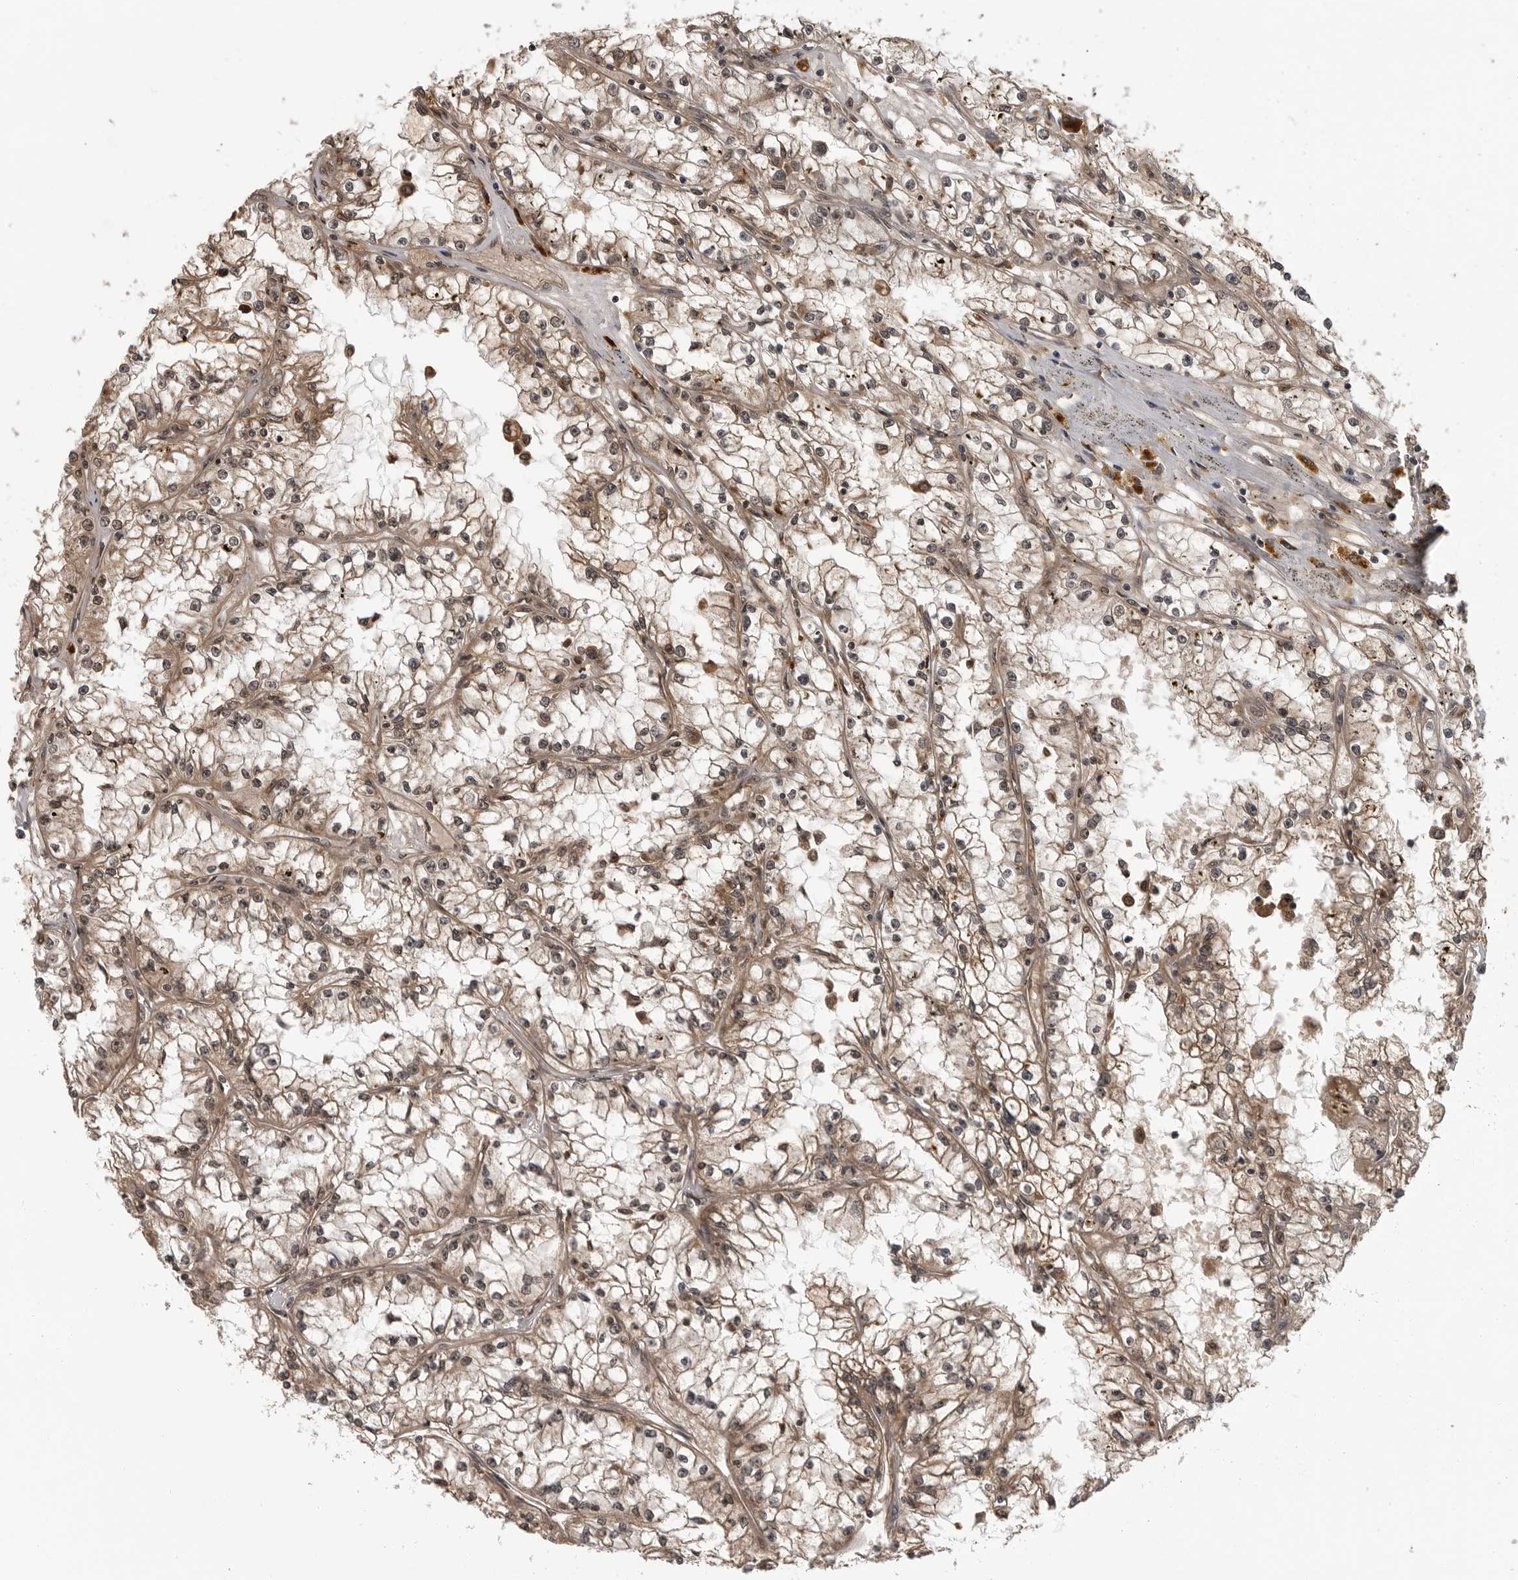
{"staining": {"intensity": "weak", "quantity": "25%-75%", "location": "cytoplasmic/membranous,nuclear"}, "tissue": "renal cancer", "cell_type": "Tumor cells", "image_type": "cancer", "snomed": [{"axis": "morphology", "description": "Adenocarcinoma, NOS"}, {"axis": "topography", "description": "Kidney"}], "caption": "Immunohistochemical staining of human renal cancer reveals low levels of weak cytoplasmic/membranous and nuclear staining in about 25%-75% of tumor cells.", "gene": "IL24", "patient": {"sex": "male", "age": 56}}